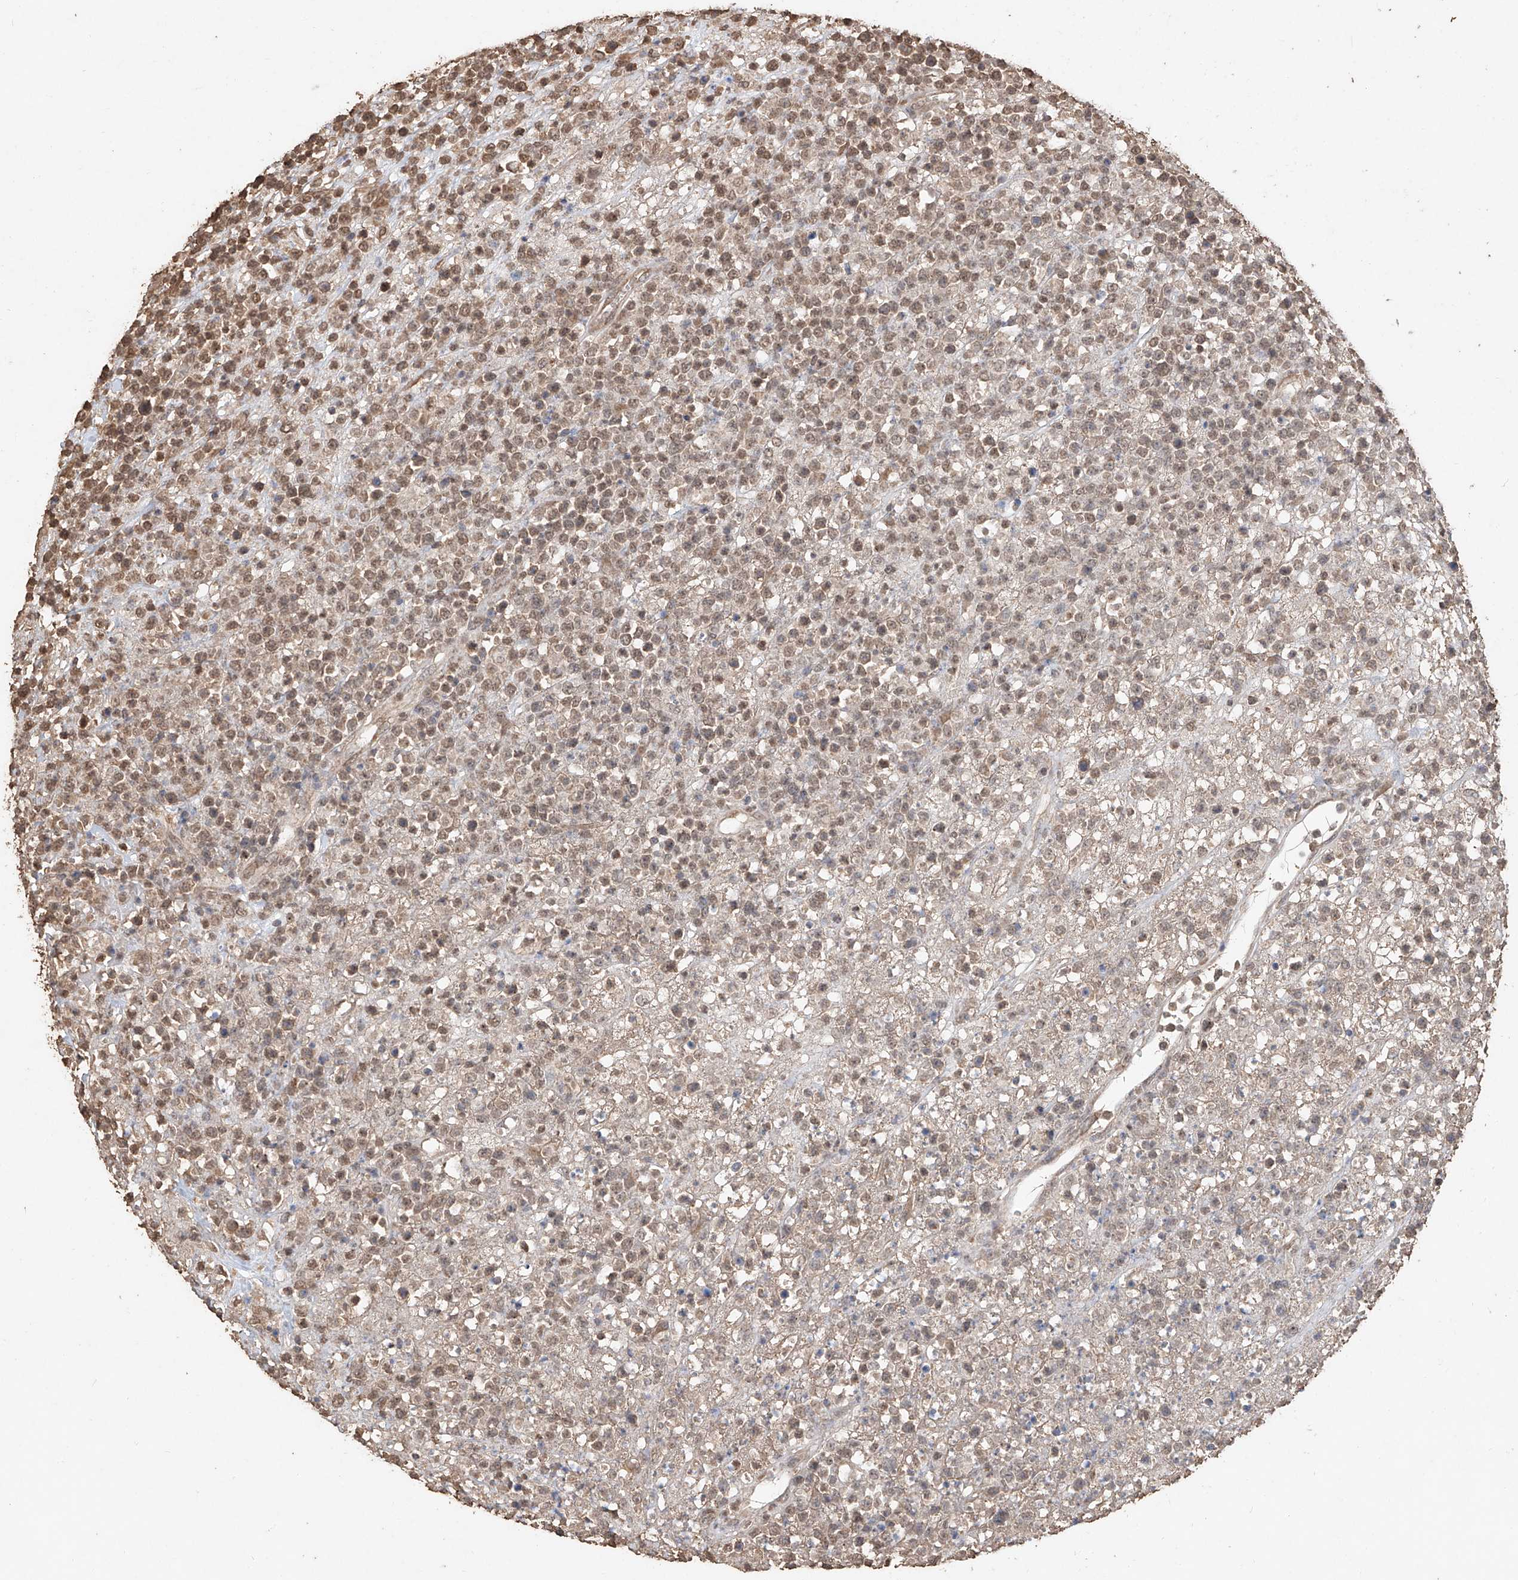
{"staining": {"intensity": "moderate", "quantity": ">75%", "location": "nuclear"}, "tissue": "lymphoma", "cell_type": "Tumor cells", "image_type": "cancer", "snomed": [{"axis": "morphology", "description": "Malignant lymphoma, non-Hodgkin's type, High grade"}, {"axis": "topography", "description": "Colon"}], "caption": "Moderate nuclear protein staining is identified in about >75% of tumor cells in high-grade malignant lymphoma, non-Hodgkin's type.", "gene": "ELOVL1", "patient": {"sex": "female", "age": 53}}